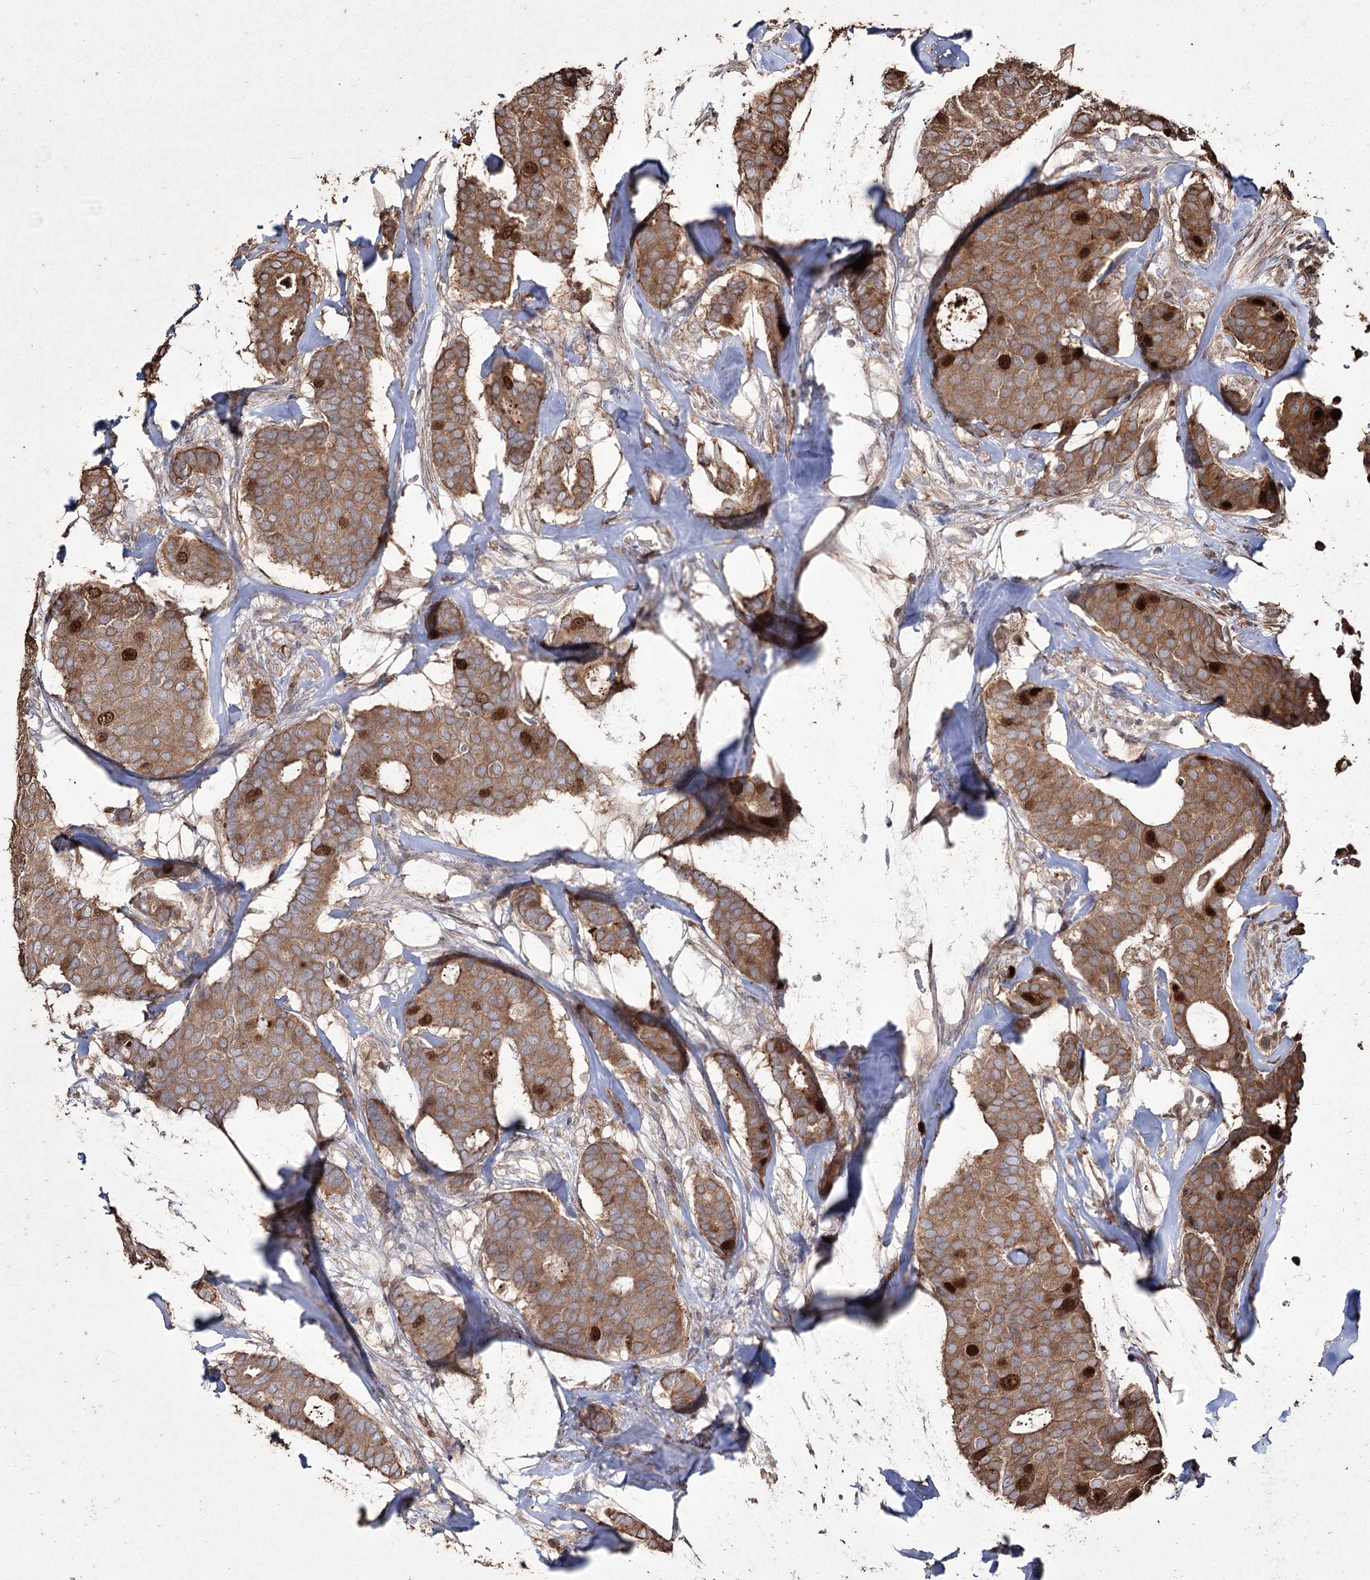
{"staining": {"intensity": "moderate", "quantity": ">75%", "location": "cytoplasmic/membranous,nuclear"}, "tissue": "breast cancer", "cell_type": "Tumor cells", "image_type": "cancer", "snomed": [{"axis": "morphology", "description": "Duct carcinoma"}, {"axis": "topography", "description": "Breast"}], "caption": "Breast cancer (infiltrating ductal carcinoma) stained for a protein exhibits moderate cytoplasmic/membranous and nuclear positivity in tumor cells. (DAB (3,3'-diaminobenzidine) IHC with brightfield microscopy, high magnification).", "gene": "PRC1", "patient": {"sex": "female", "age": 75}}